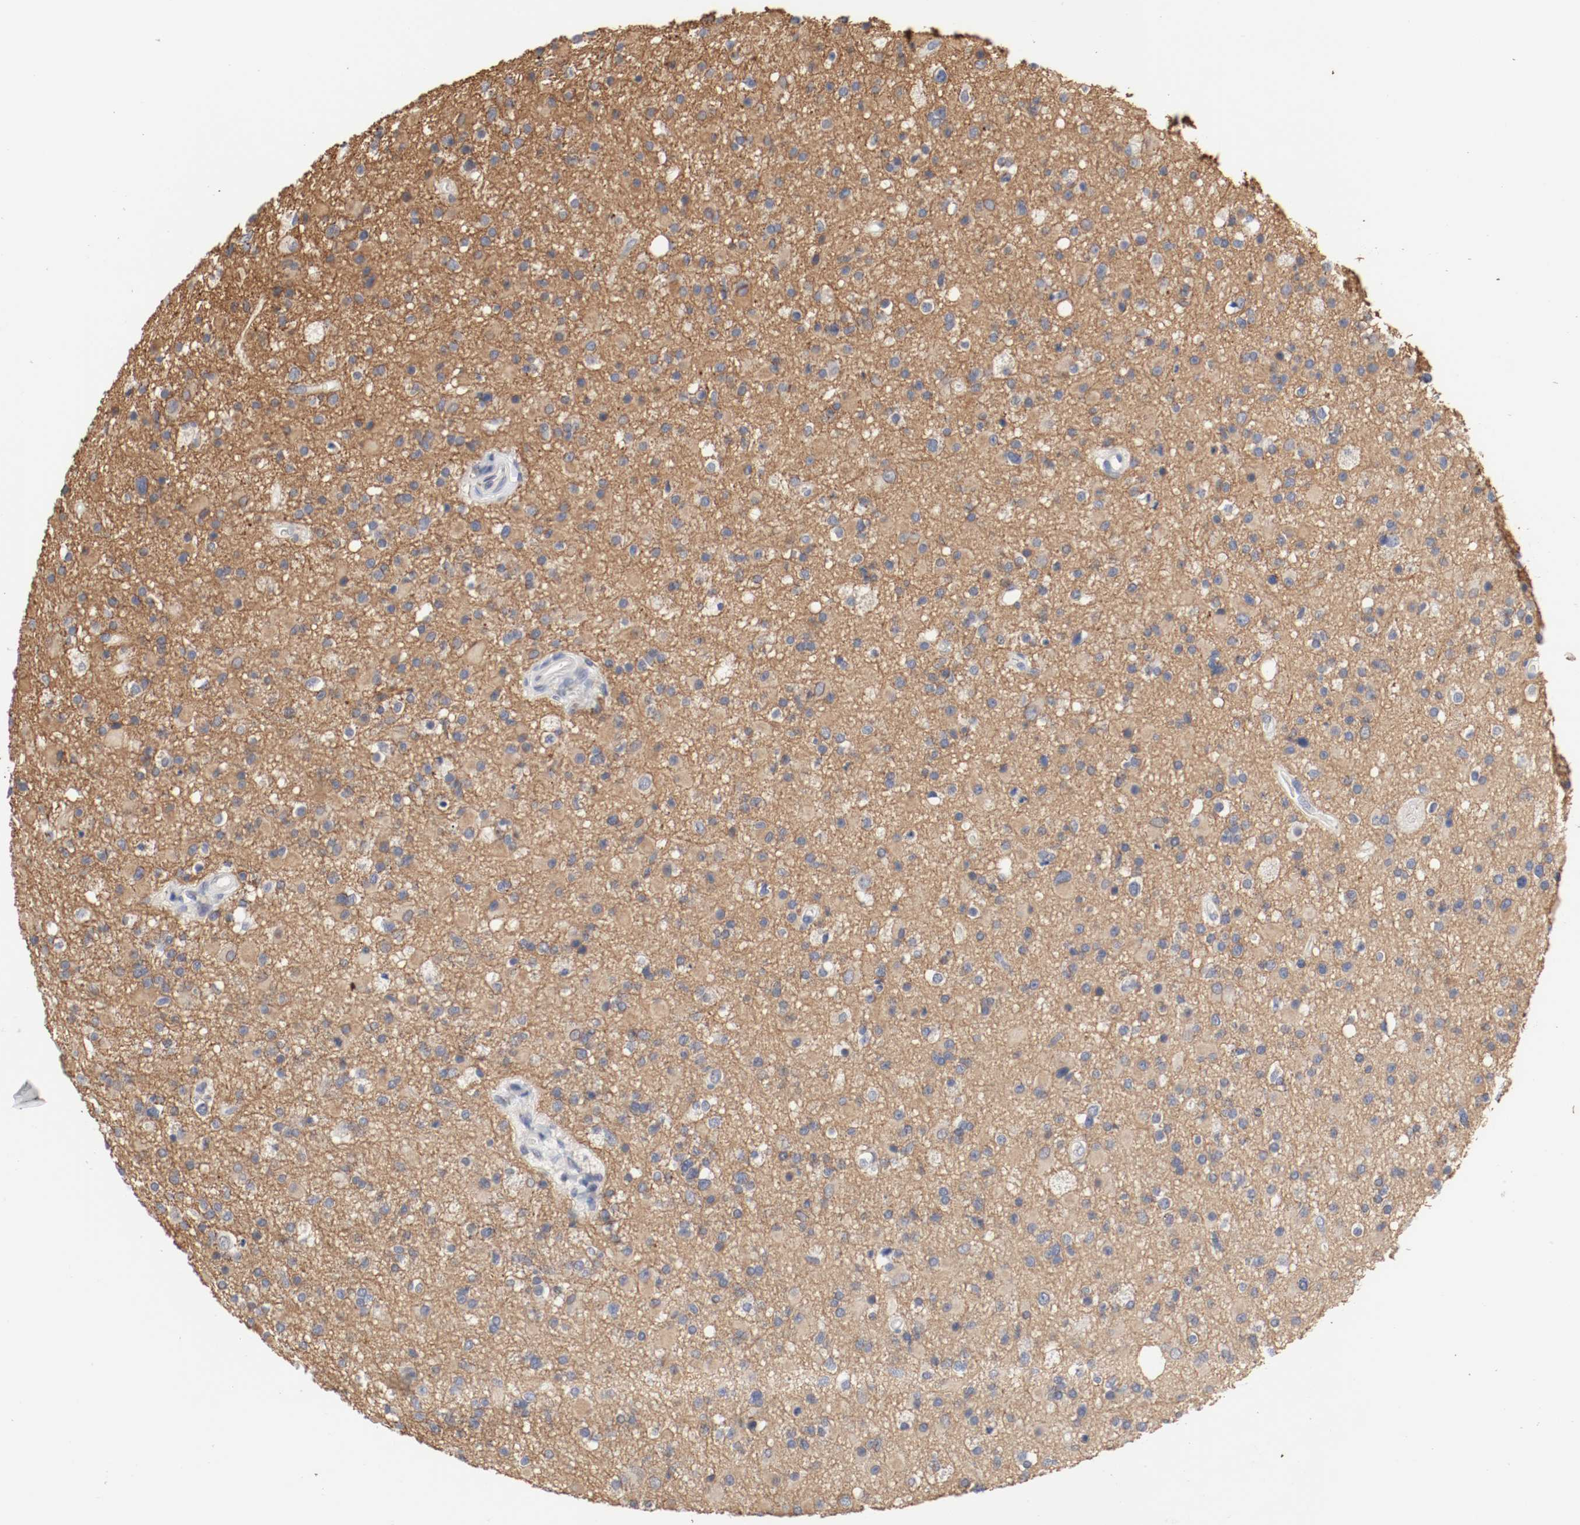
{"staining": {"intensity": "weak", "quantity": "25%-75%", "location": "cytoplasmic/membranous"}, "tissue": "glioma", "cell_type": "Tumor cells", "image_type": "cancer", "snomed": [{"axis": "morphology", "description": "Glioma, malignant, High grade"}, {"axis": "topography", "description": "Brain"}], "caption": "Brown immunohistochemical staining in glioma exhibits weak cytoplasmic/membranous positivity in approximately 25%-75% of tumor cells.", "gene": "CEBPE", "patient": {"sex": "male", "age": 33}}